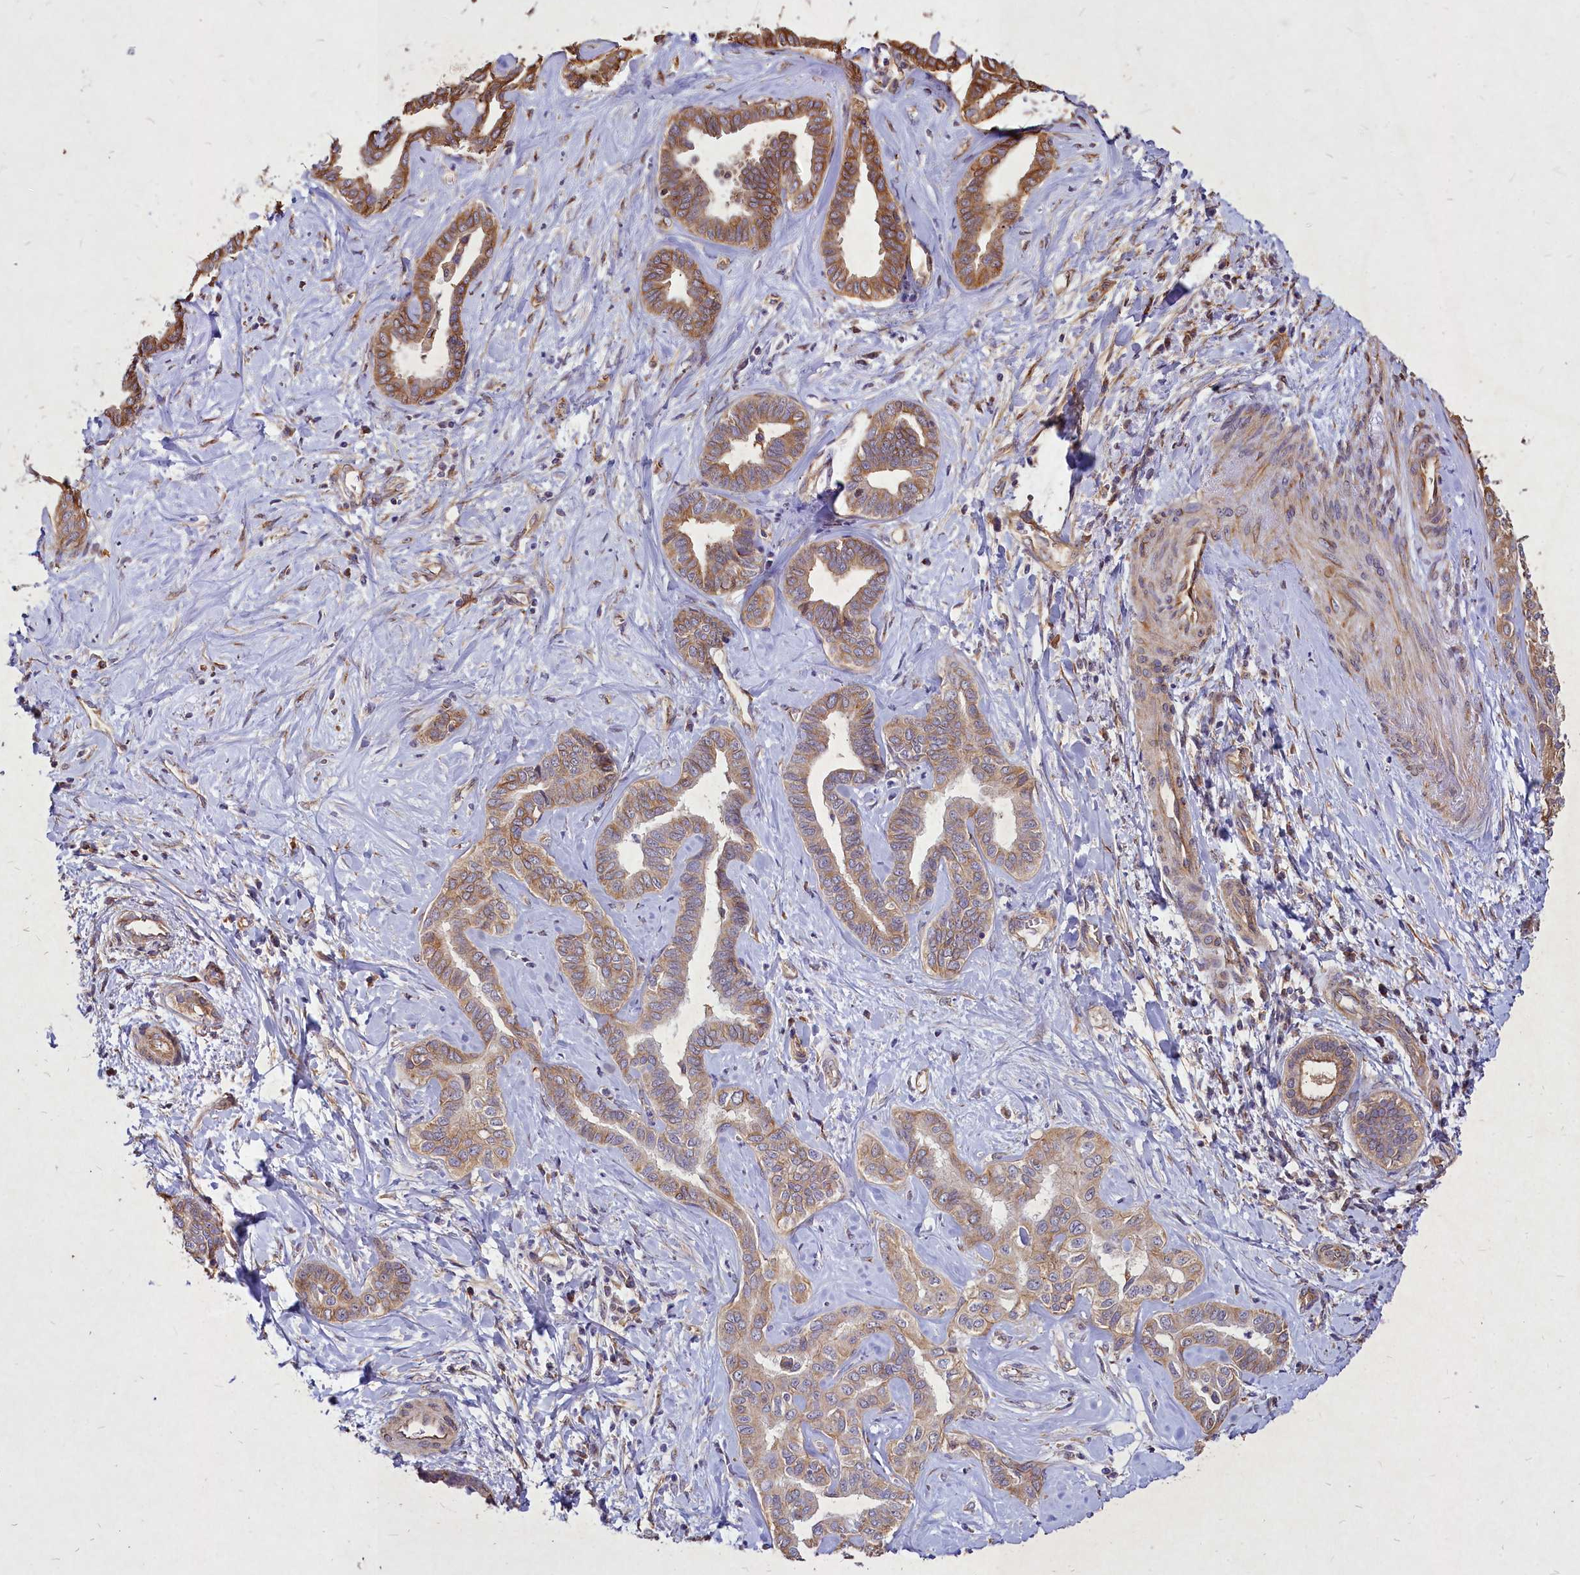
{"staining": {"intensity": "moderate", "quantity": ">75%", "location": "cytoplasmic/membranous"}, "tissue": "liver cancer", "cell_type": "Tumor cells", "image_type": "cancer", "snomed": [{"axis": "morphology", "description": "Cholangiocarcinoma"}, {"axis": "topography", "description": "Liver"}], "caption": "This photomicrograph shows liver cancer stained with immunohistochemistry (IHC) to label a protein in brown. The cytoplasmic/membranous of tumor cells show moderate positivity for the protein. Nuclei are counter-stained blue.", "gene": "SKA1", "patient": {"sex": "female", "age": 77}}